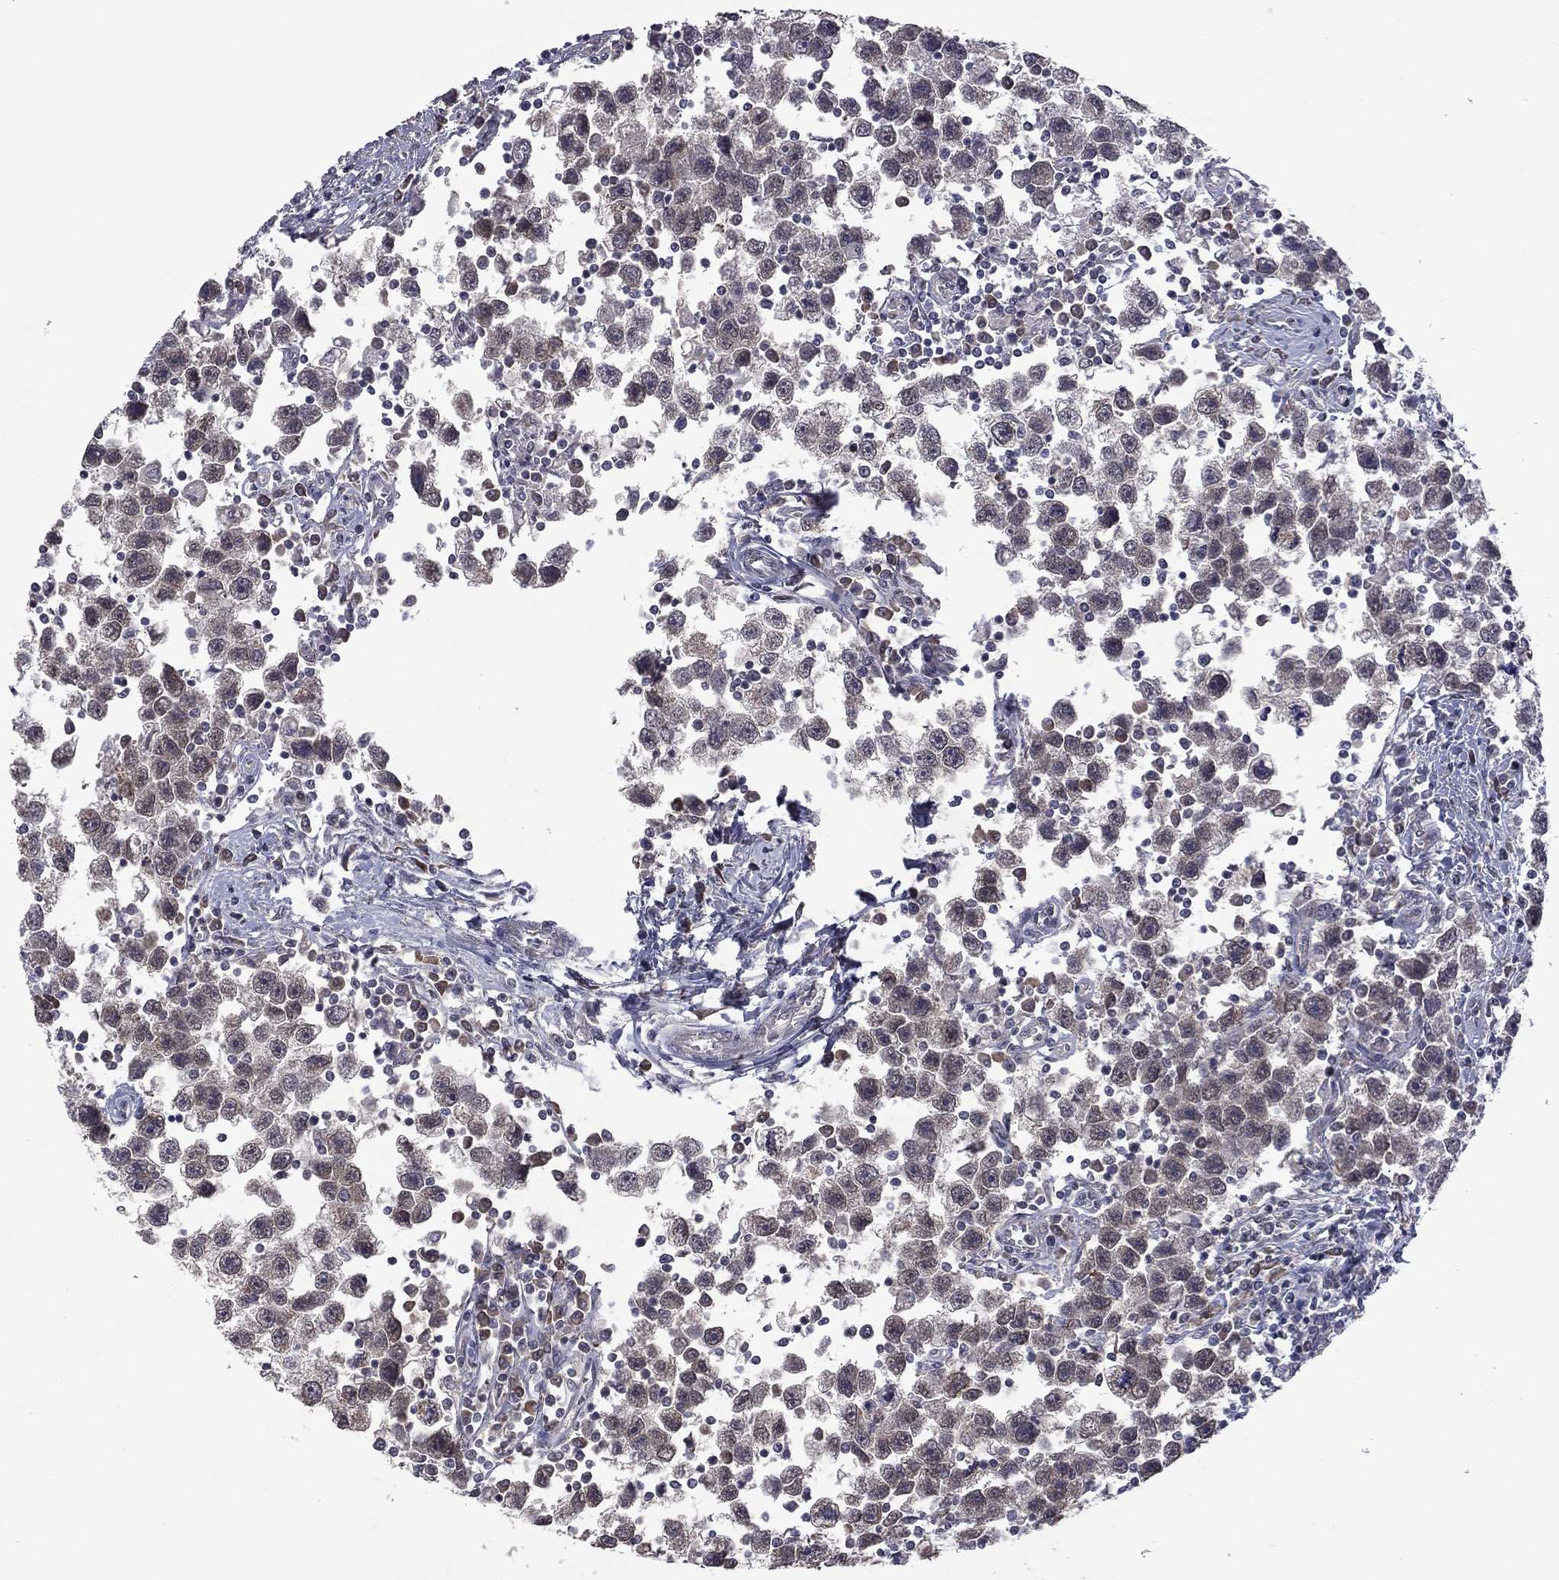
{"staining": {"intensity": "negative", "quantity": "none", "location": "none"}, "tissue": "testis cancer", "cell_type": "Tumor cells", "image_type": "cancer", "snomed": [{"axis": "morphology", "description": "Seminoma, NOS"}, {"axis": "topography", "description": "Testis"}], "caption": "This image is of testis cancer (seminoma) stained with immunohistochemistry (IHC) to label a protein in brown with the nuclei are counter-stained blue. There is no expression in tumor cells. (Brightfield microscopy of DAB immunohistochemistry at high magnification).", "gene": "TSNARE1", "patient": {"sex": "male", "age": 30}}